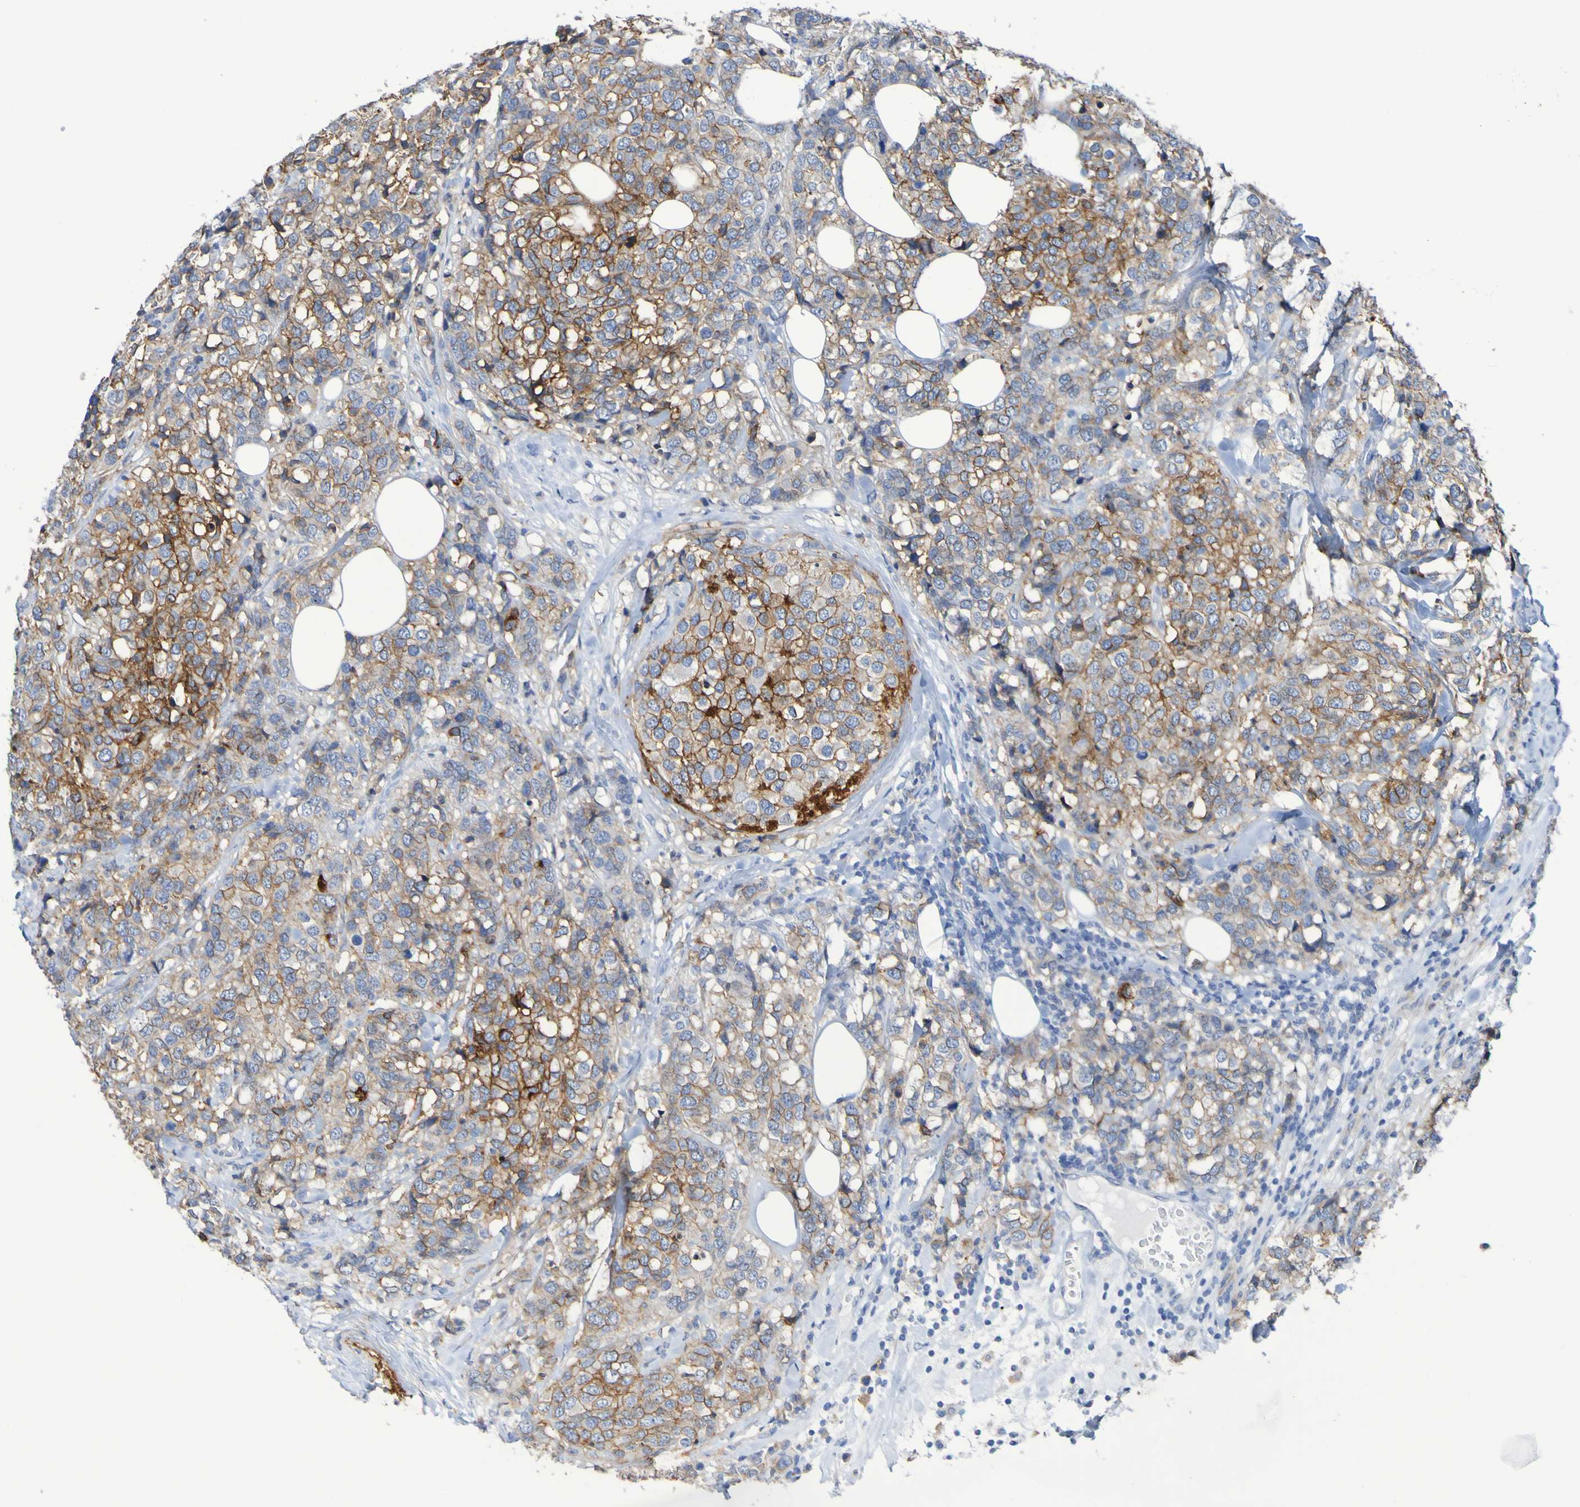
{"staining": {"intensity": "moderate", "quantity": ">75%", "location": "cytoplasmic/membranous"}, "tissue": "breast cancer", "cell_type": "Tumor cells", "image_type": "cancer", "snomed": [{"axis": "morphology", "description": "Lobular carcinoma"}, {"axis": "topography", "description": "Breast"}], "caption": "Brown immunohistochemical staining in human breast cancer (lobular carcinoma) demonstrates moderate cytoplasmic/membranous positivity in approximately >75% of tumor cells.", "gene": "SLC3A2", "patient": {"sex": "female", "age": 59}}